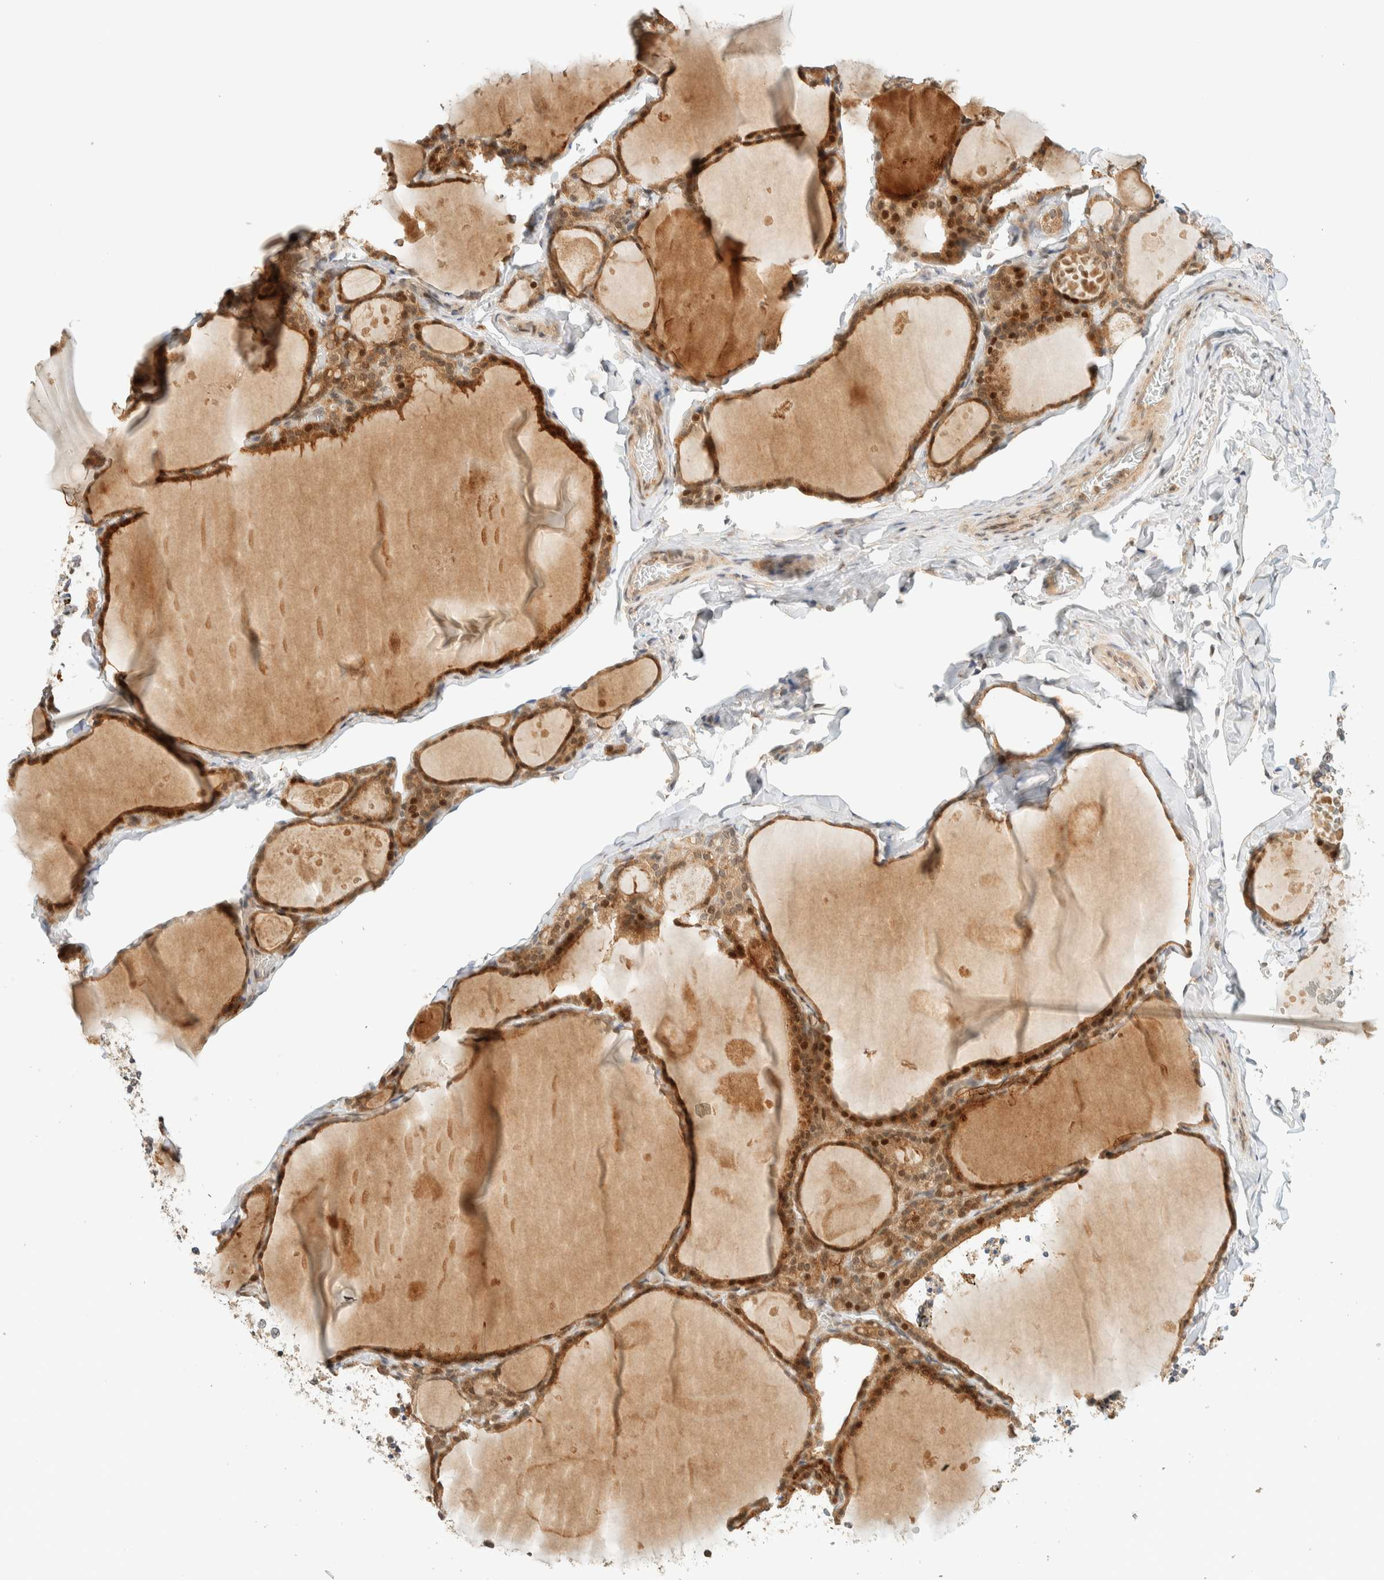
{"staining": {"intensity": "moderate", "quantity": ">75%", "location": "cytoplasmic/membranous,nuclear"}, "tissue": "thyroid gland", "cell_type": "Glandular cells", "image_type": "normal", "snomed": [{"axis": "morphology", "description": "Normal tissue, NOS"}, {"axis": "topography", "description": "Thyroid gland"}], "caption": "Thyroid gland stained for a protein exhibits moderate cytoplasmic/membranous,nuclear positivity in glandular cells. (IHC, brightfield microscopy, high magnification).", "gene": "ZBTB34", "patient": {"sex": "male", "age": 56}}